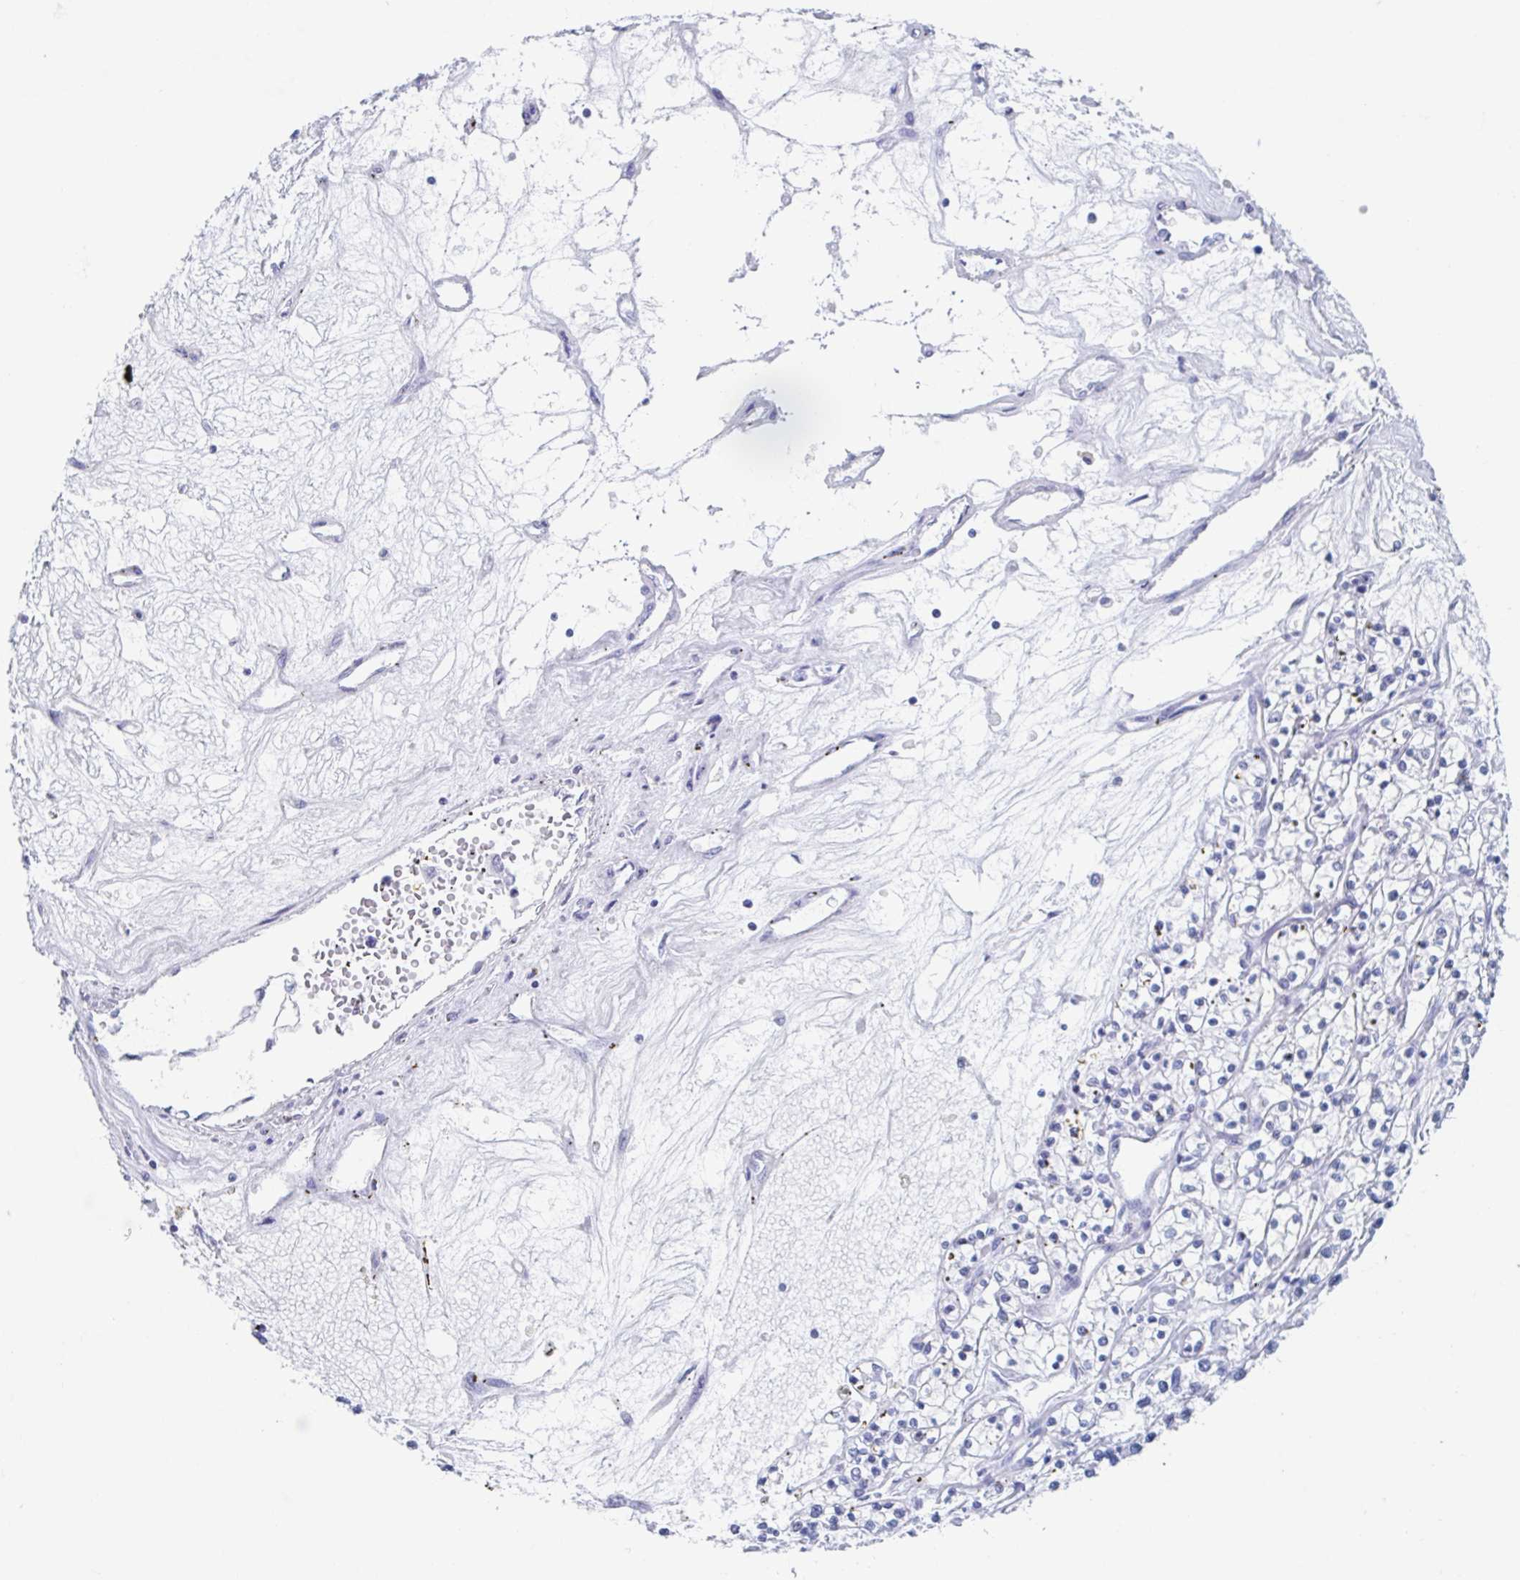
{"staining": {"intensity": "negative", "quantity": "none", "location": "none"}, "tissue": "renal cancer", "cell_type": "Tumor cells", "image_type": "cancer", "snomed": [{"axis": "morphology", "description": "Adenocarcinoma, NOS"}, {"axis": "topography", "description": "Kidney"}], "caption": "IHC image of neoplastic tissue: renal cancer (adenocarcinoma) stained with DAB shows no significant protein positivity in tumor cells. Nuclei are stained in blue.", "gene": "C10orf53", "patient": {"sex": "female", "age": 59}}